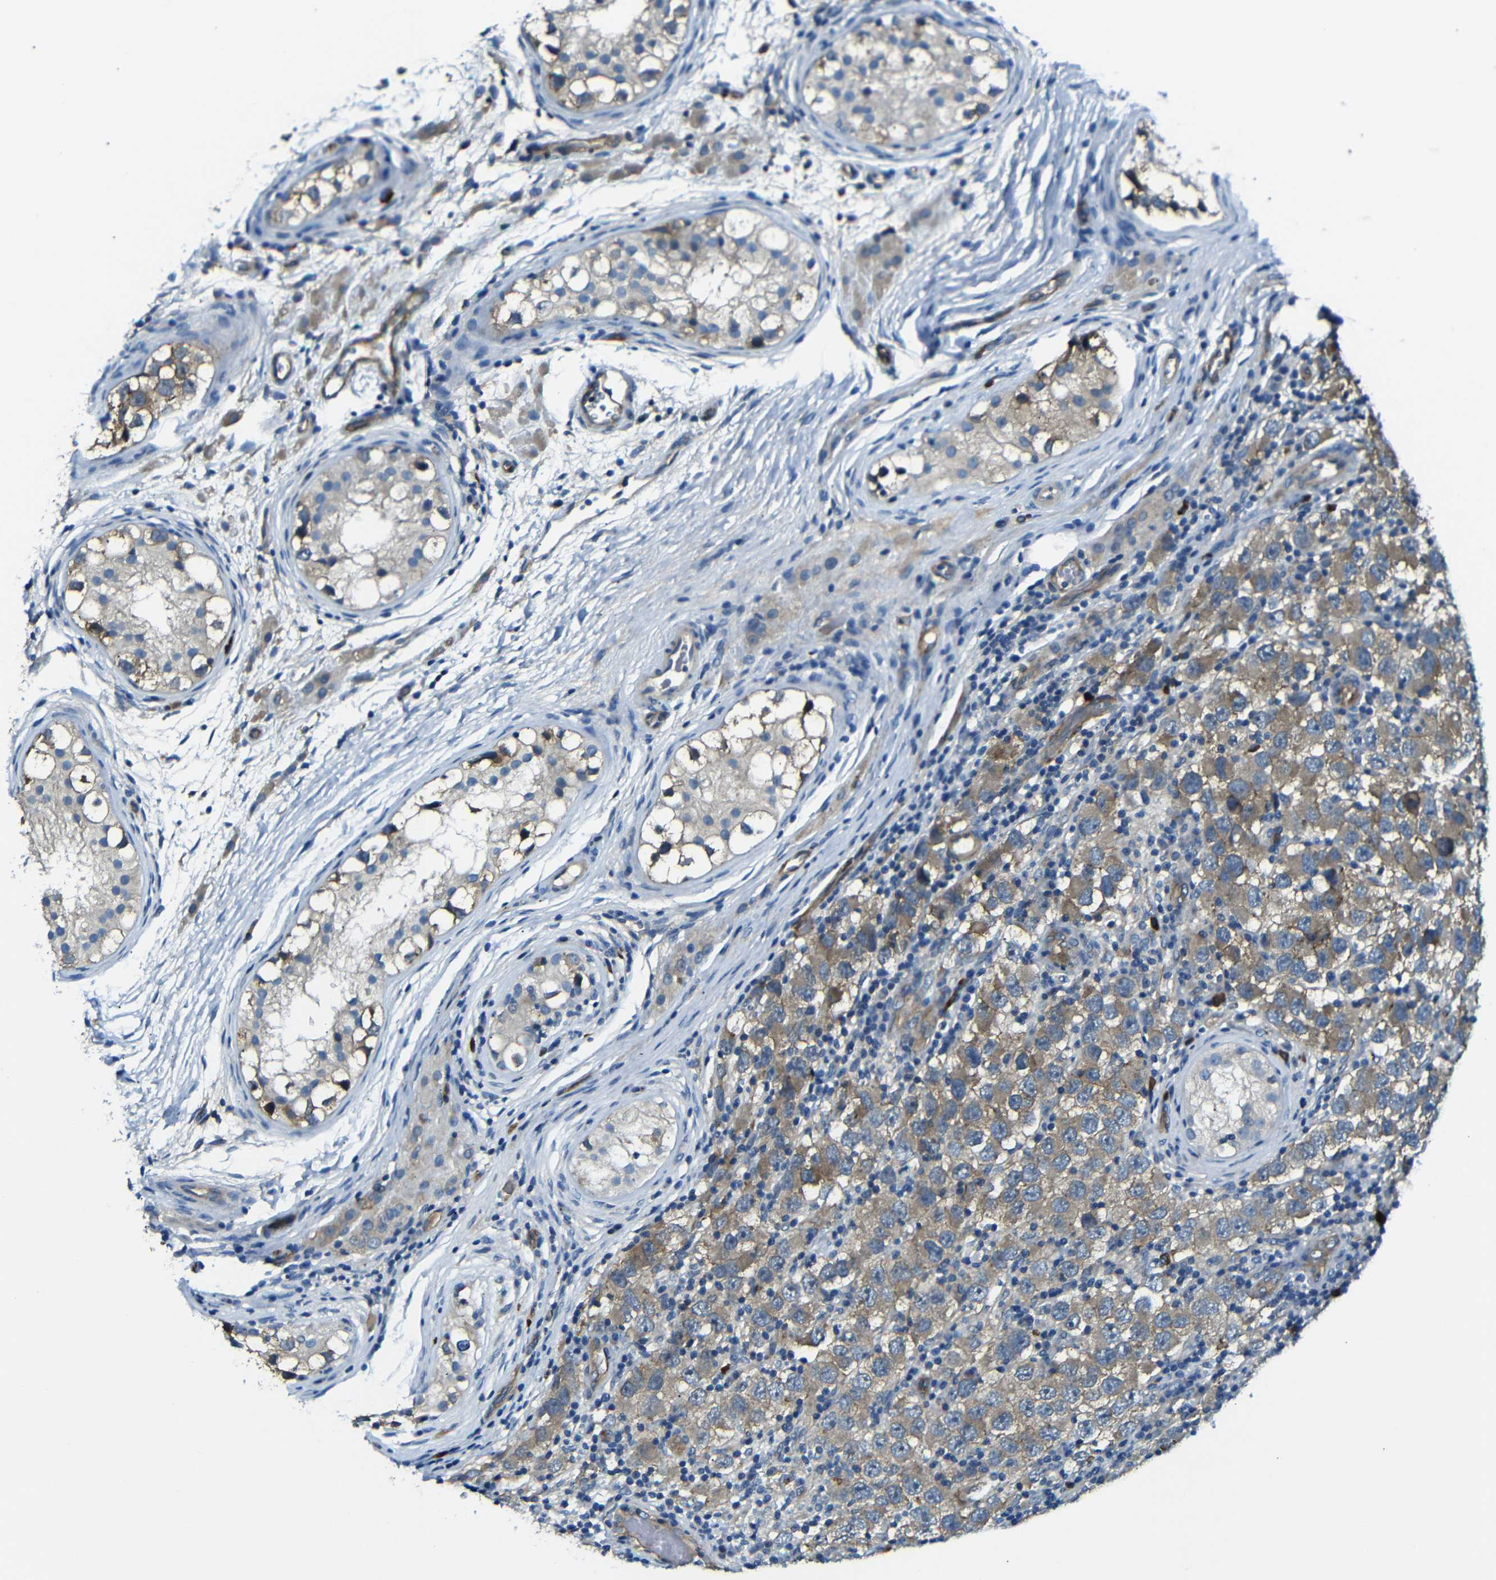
{"staining": {"intensity": "moderate", "quantity": ">75%", "location": "cytoplasmic/membranous"}, "tissue": "testis cancer", "cell_type": "Tumor cells", "image_type": "cancer", "snomed": [{"axis": "morphology", "description": "Carcinoma, Embryonal, NOS"}, {"axis": "topography", "description": "Testis"}], "caption": "A micrograph of testis cancer stained for a protein exhibits moderate cytoplasmic/membranous brown staining in tumor cells.", "gene": "MYO1B", "patient": {"sex": "male", "age": 21}}